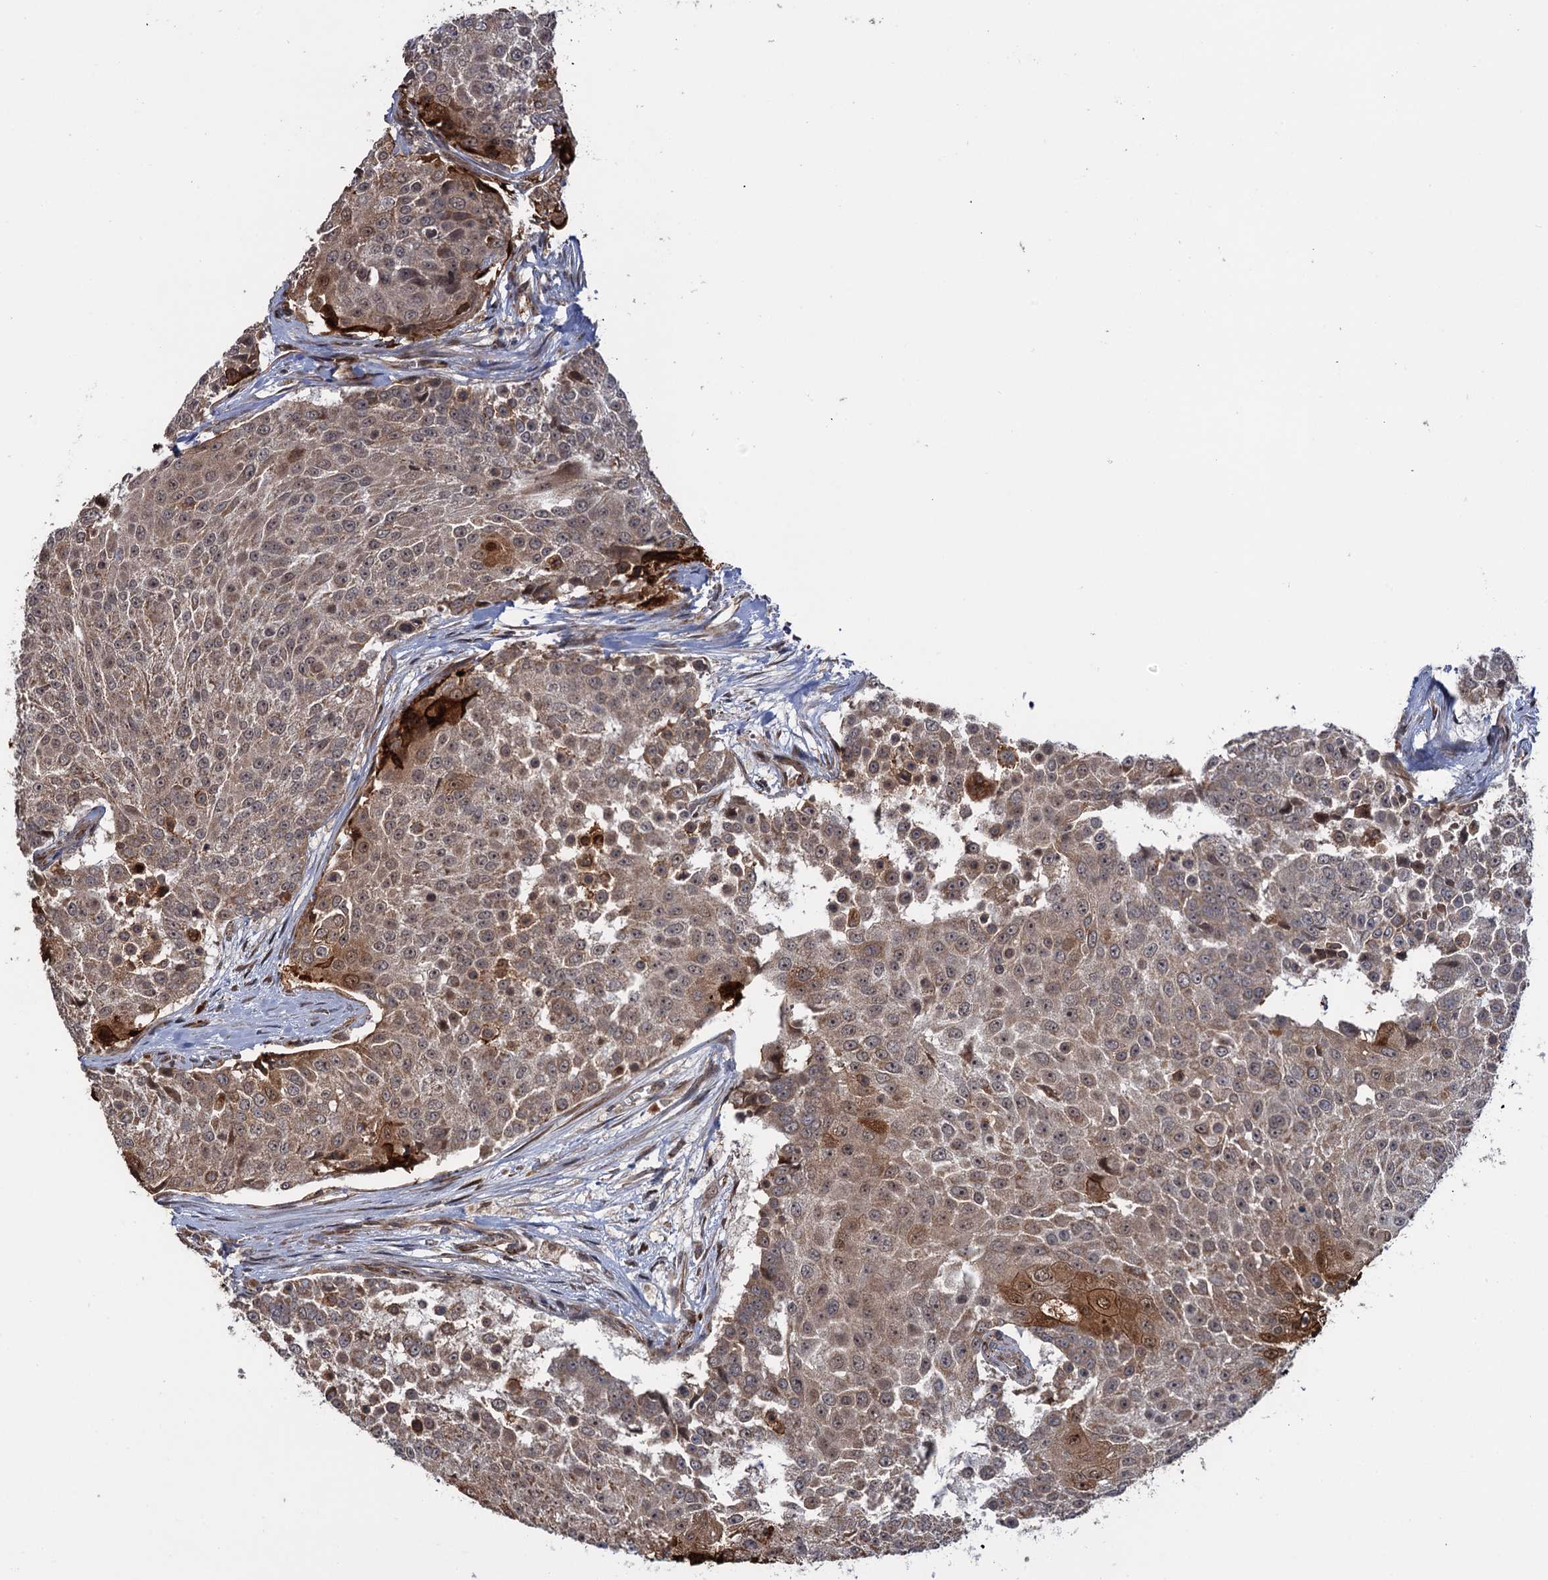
{"staining": {"intensity": "moderate", "quantity": "25%-75%", "location": "cytoplasmic/membranous,nuclear"}, "tissue": "urothelial cancer", "cell_type": "Tumor cells", "image_type": "cancer", "snomed": [{"axis": "morphology", "description": "Urothelial carcinoma, High grade"}, {"axis": "topography", "description": "Urinary bladder"}], "caption": "Immunohistochemical staining of human high-grade urothelial carcinoma shows moderate cytoplasmic/membranous and nuclear protein expression in about 25%-75% of tumor cells.", "gene": "FSIP1", "patient": {"sex": "female", "age": 63}}